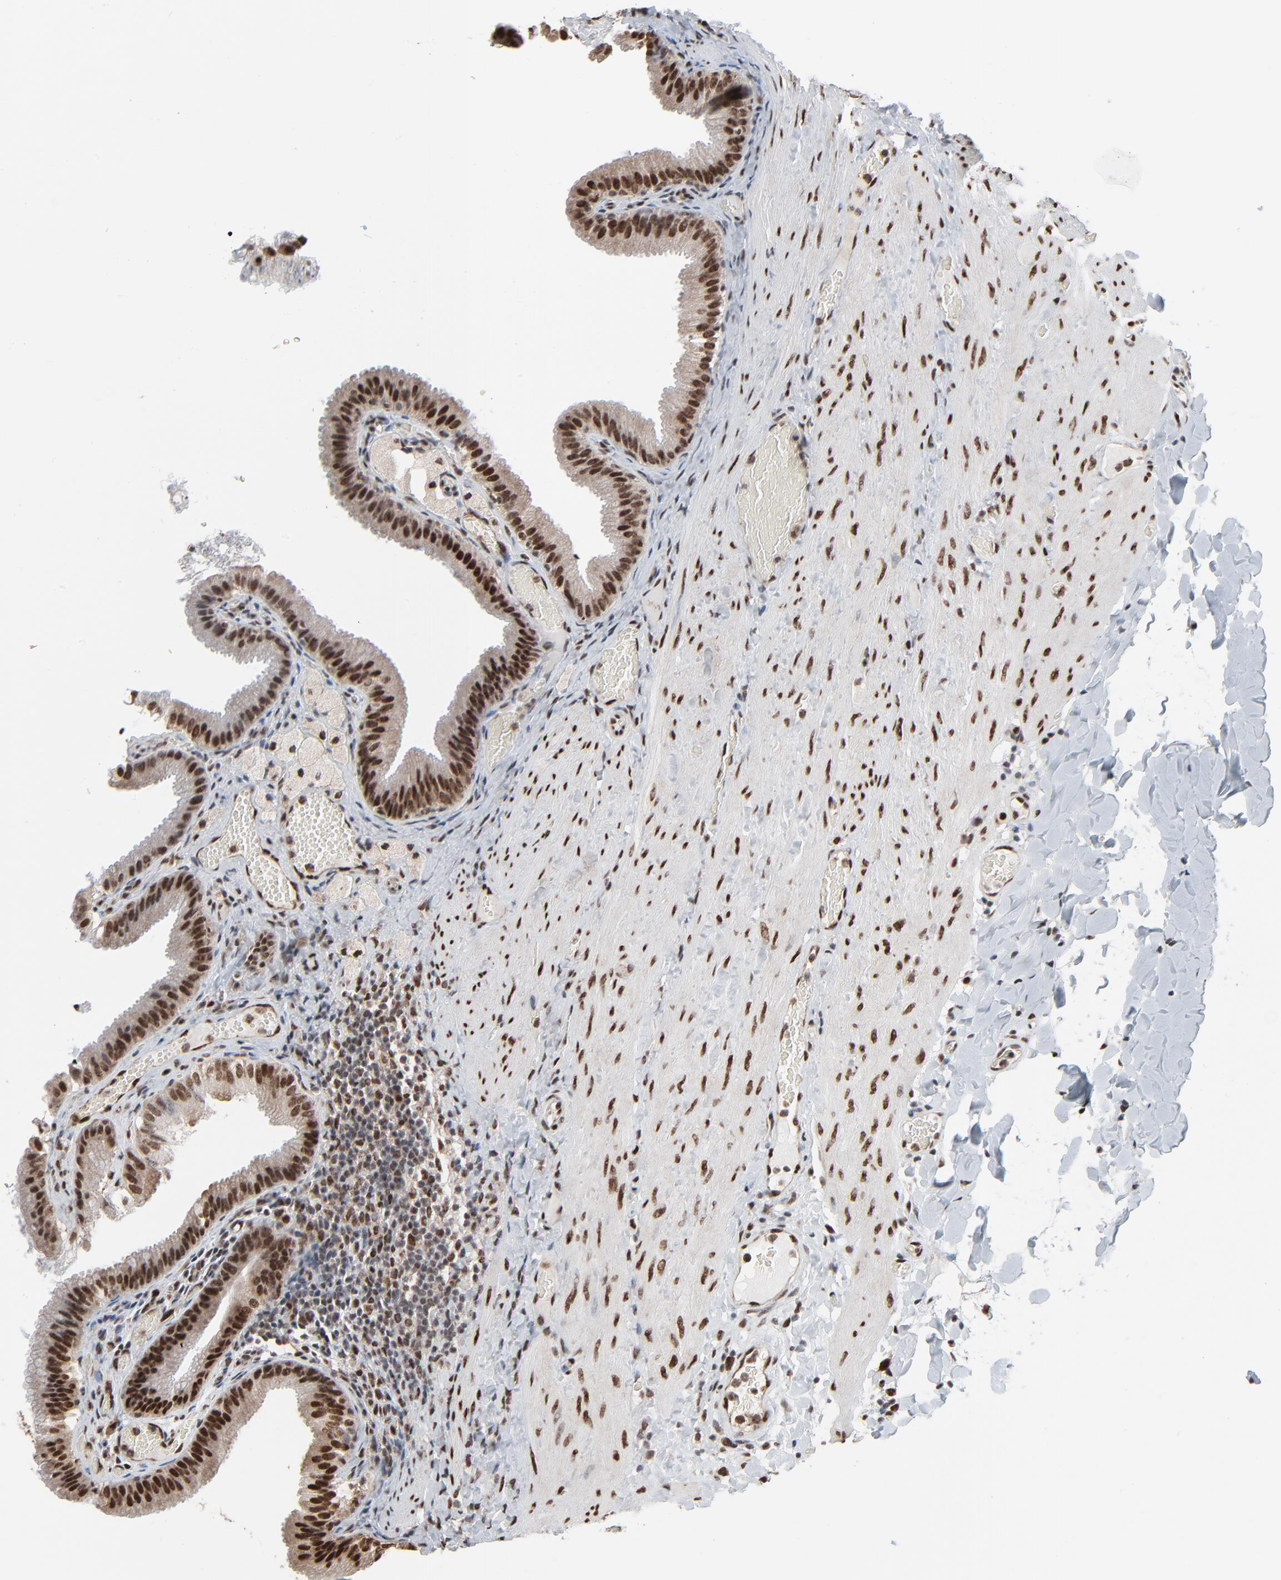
{"staining": {"intensity": "strong", "quantity": ">75%", "location": "nuclear"}, "tissue": "gallbladder", "cell_type": "Glandular cells", "image_type": "normal", "snomed": [{"axis": "morphology", "description": "Normal tissue, NOS"}, {"axis": "topography", "description": "Gallbladder"}], "caption": "A high amount of strong nuclear positivity is identified in approximately >75% of glandular cells in normal gallbladder.", "gene": "MEIS2", "patient": {"sex": "female", "age": 24}}